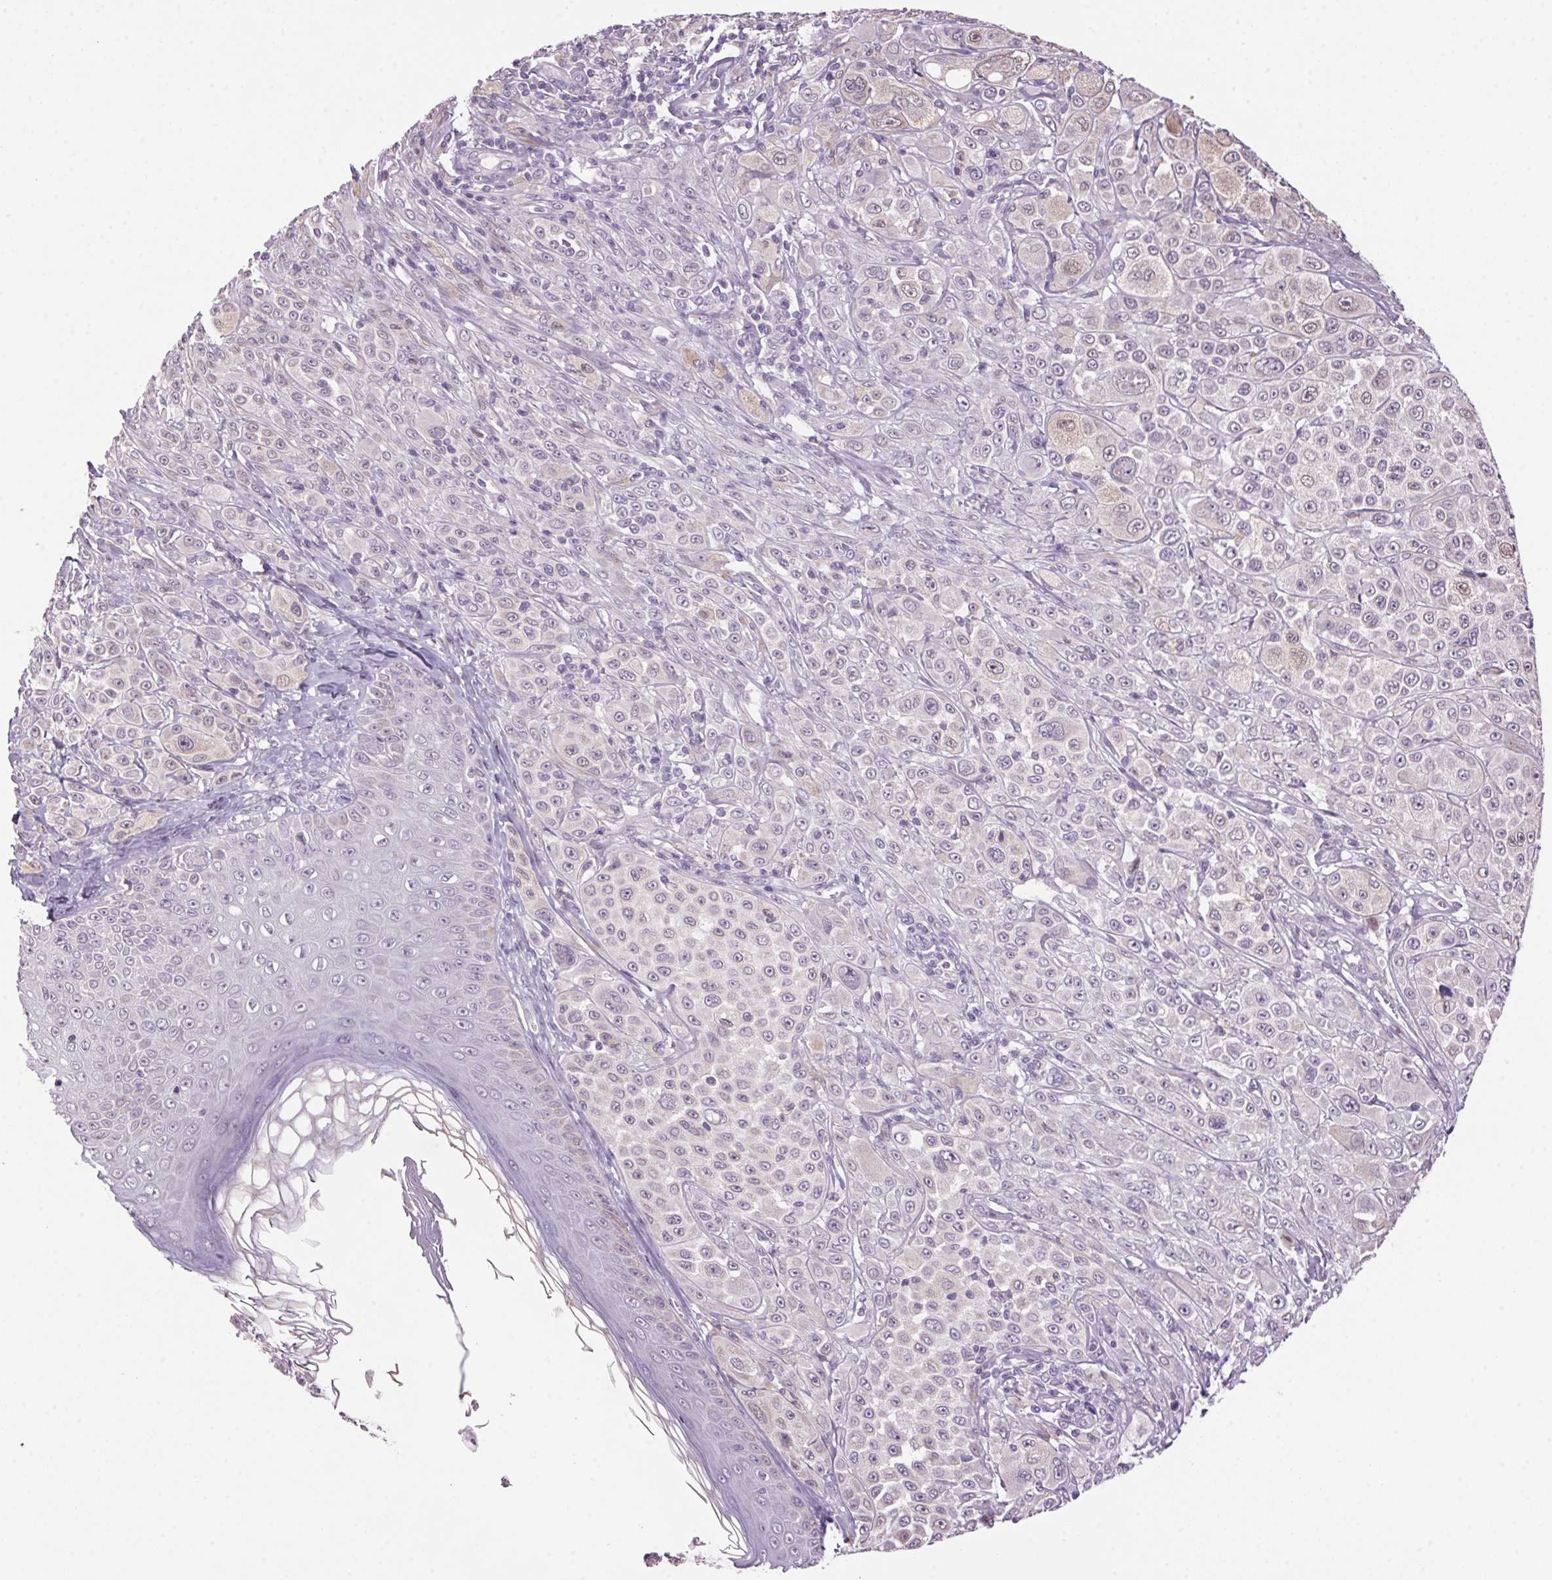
{"staining": {"intensity": "weak", "quantity": "<25%", "location": "cytoplasmic/membranous,nuclear"}, "tissue": "melanoma", "cell_type": "Tumor cells", "image_type": "cancer", "snomed": [{"axis": "morphology", "description": "Malignant melanoma, NOS"}, {"axis": "topography", "description": "Skin"}], "caption": "Melanoma stained for a protein using immunohistochemistry (IHC) reveals no expression tumor cells.", "gene": "VWA3B", "patient": {"sex": "male", "age": 67}}